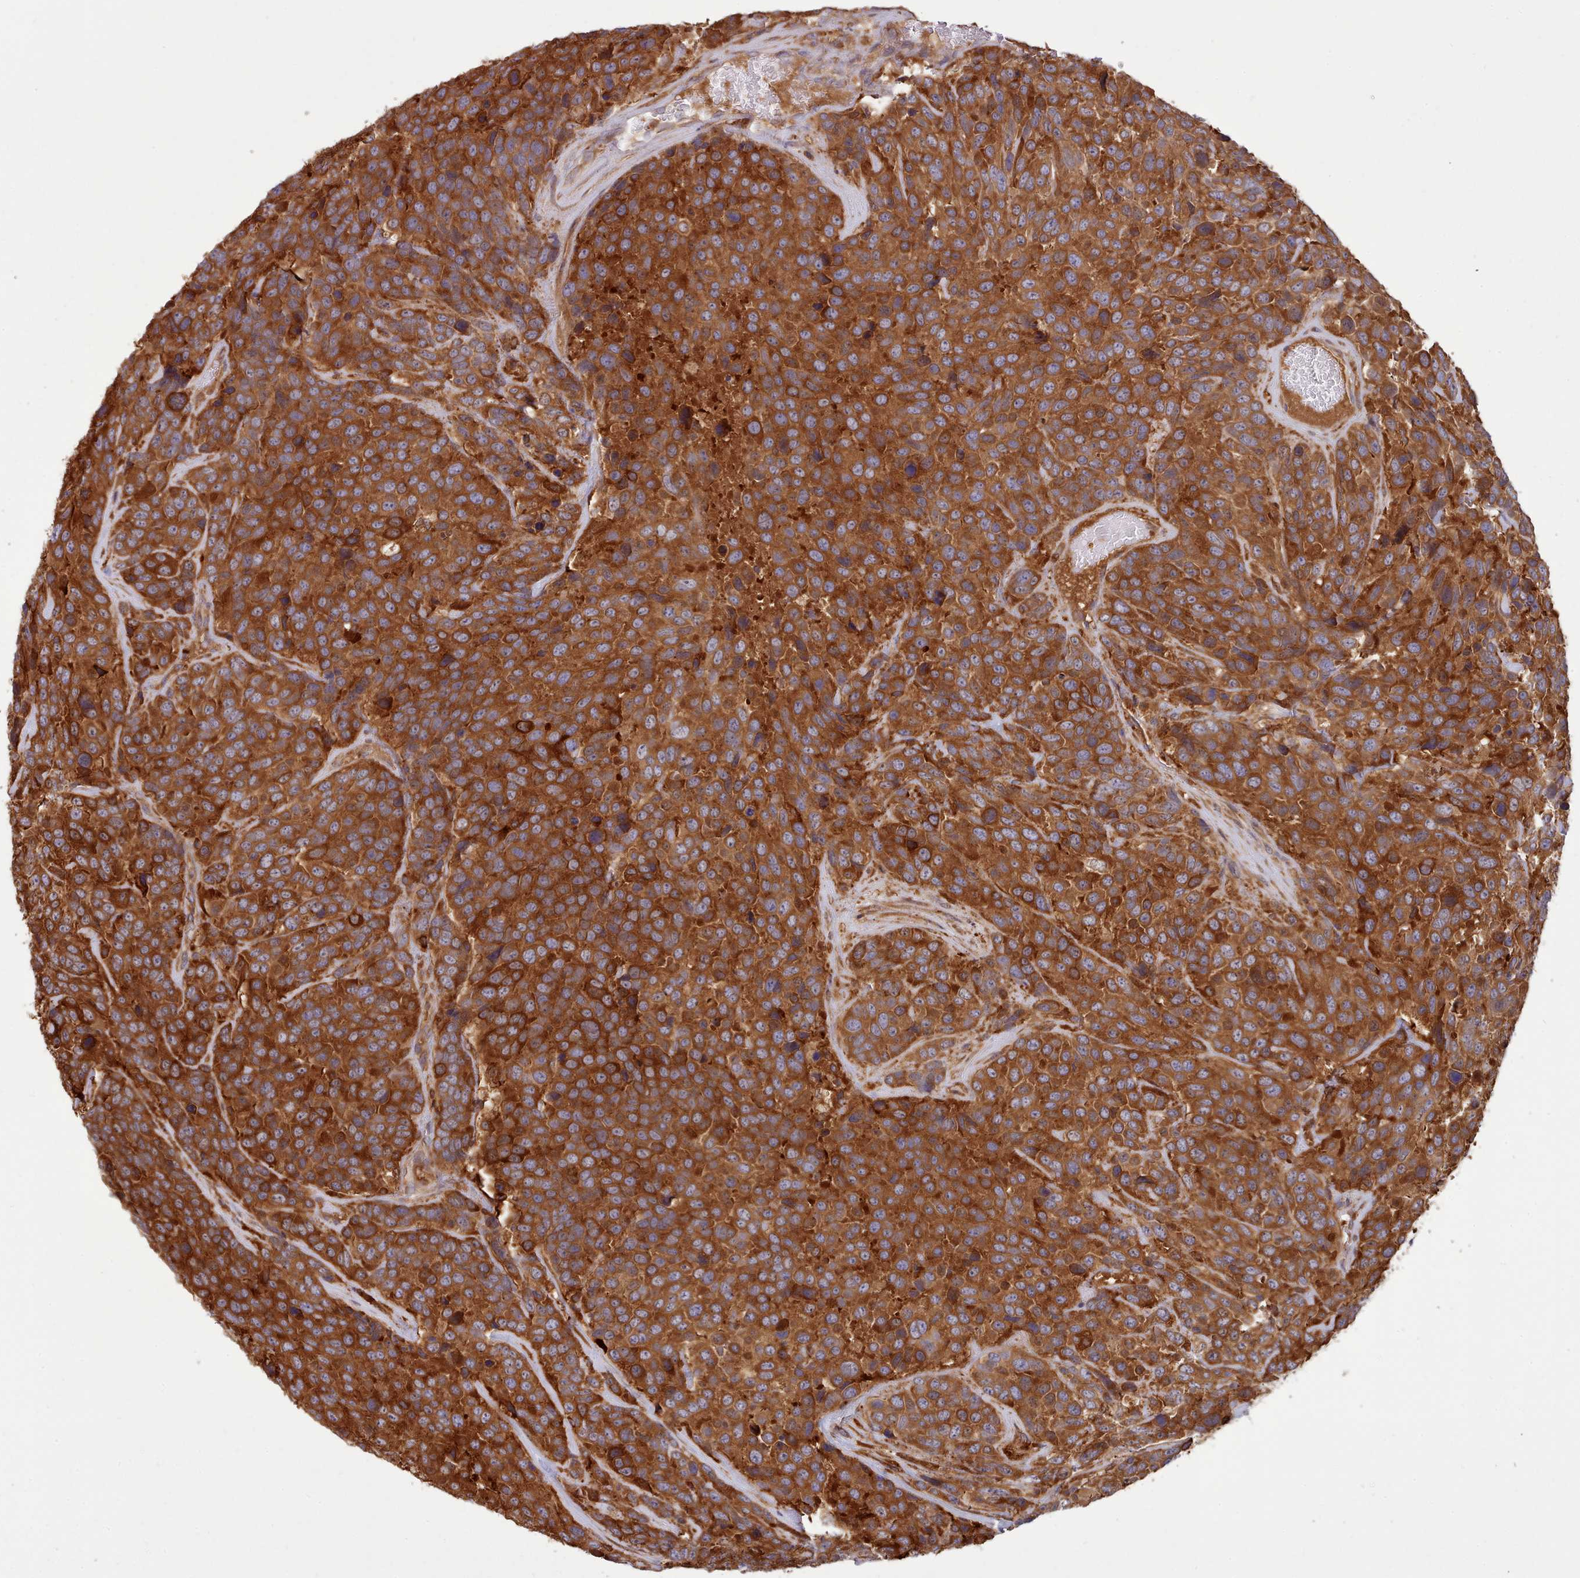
{"staining": {"intensity": "strong", "quantity": ">75%", "location": "cytoplasmic/membranous"}, "tissue": "urothelial cancer", "cell_type": "Tumor cells", "image_type": "cancer", "snomed": [{"axis": "morphology", "description": "Urothelial carcinoma, High grade"}, {"axis": "topography", "description": "Urinary bladder"}], "caption": "Immunohistochemistry (IHC) (DAB) staining of human high-grade urothelial carcinoma demonstrates strong cytoplasmic/membranous protein positivity in about >75% of tumor cells. (IHC, brightfield microscopy, high magnification).", "gene": "SLC4A9", "patient": {"sex": "female", "age": 70}}